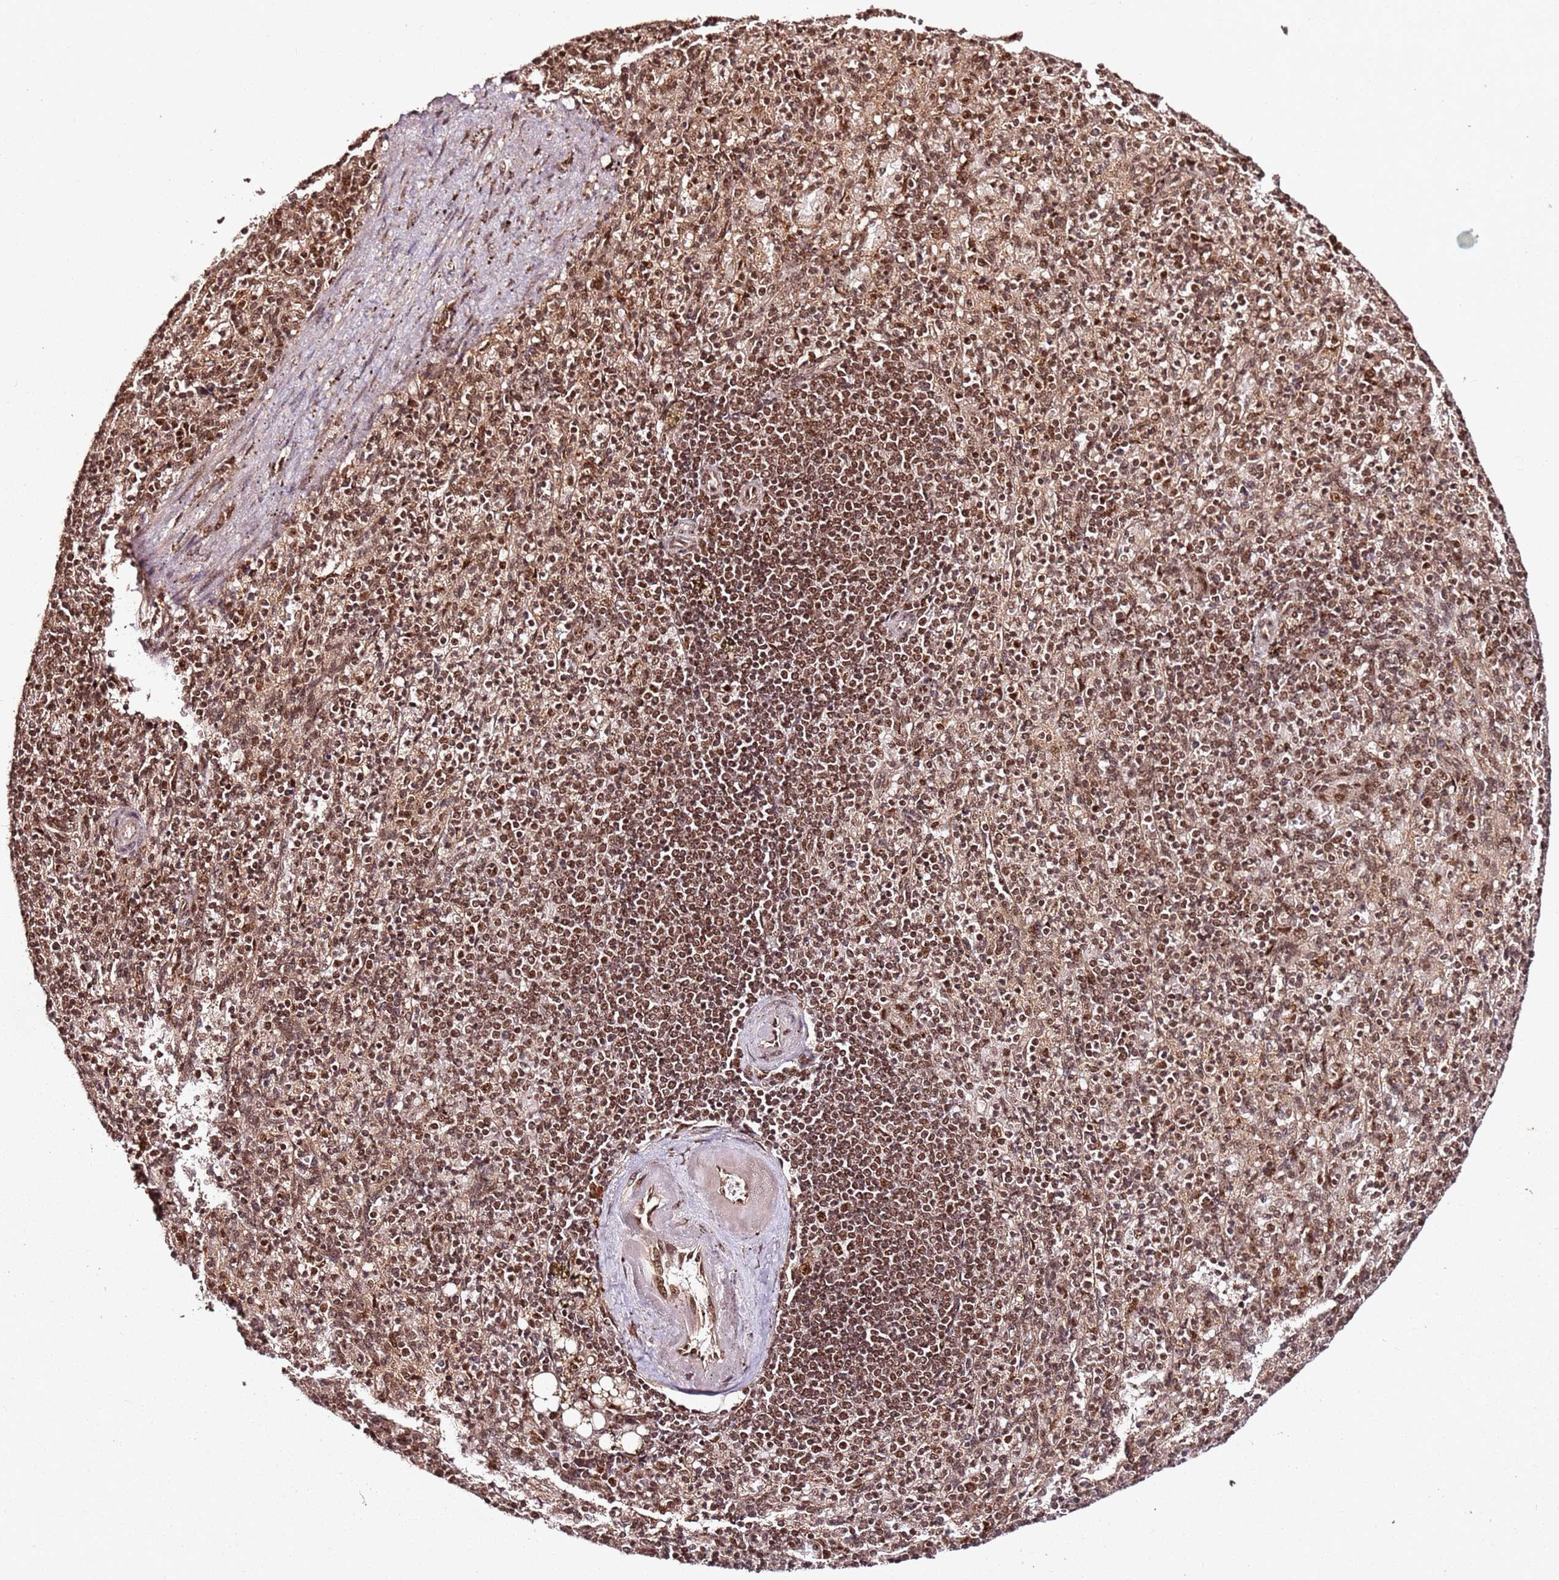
{"staining": {"intensity": "strong", "quantity": ">75%", "location": "nuclear"}, "tissue": "spleen", "cell_type": "Cells in red pulp", "image_type": "normal", "snomed": [{"axis": "morphology", "description": "Normal tissue, NOS"}, {"axis": "topography", "description": "Spleen"}], "caption": "Cells in red pulp demonstrate strong nuclear expression in approximately >75% of cells in unremarkable spleen.", "gene": "XRN2", "patient": {"sex": "female", "age": 74}}